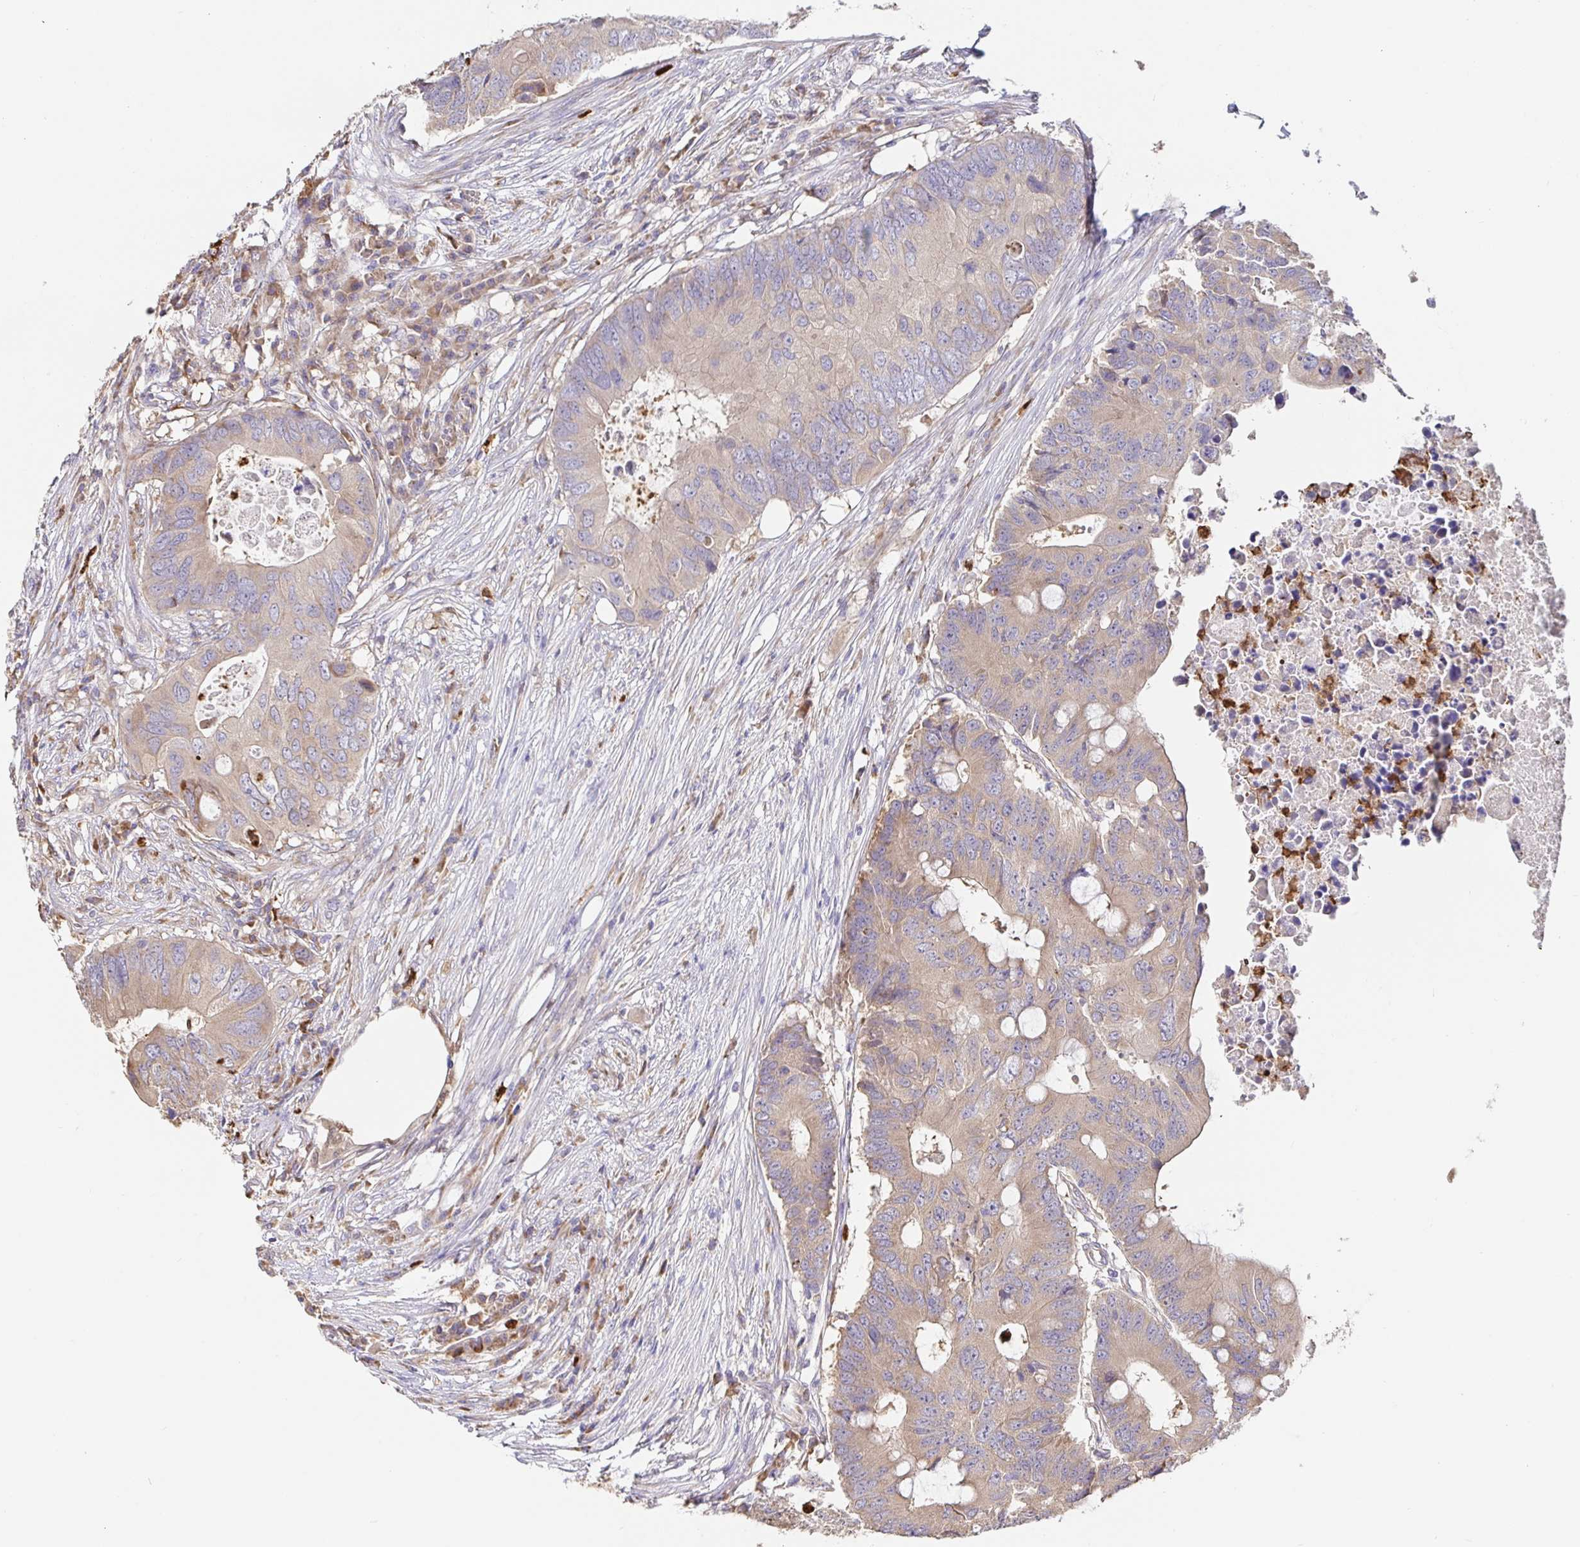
{"staining": {"intensity": "weak", "quantity": "25%-75%", "location": "cytoplasmic/membranous"}, "tissue": "colorectal cancer", "cell_type": "Tumor cells", "image_type": "cancer", "snomed": [{"axis": "morphology", "description": "Adenocarcinoma, NOS"}, {"axis": "topography", "description": "Colon"}], "caption": "Immunohistochemical staining of colorectal cancer shows low levels of weak cytoplasmic/membranous protein positivity in about 25%-75% of tumor cells. The staining was performed using DAB to visualize the protein expression in brown, while the nuclei were stained in blue with hematoxylin (Magnification: 20x).", "gene": "PDPK1", "patient": {"sex": "male", "age": 71}}